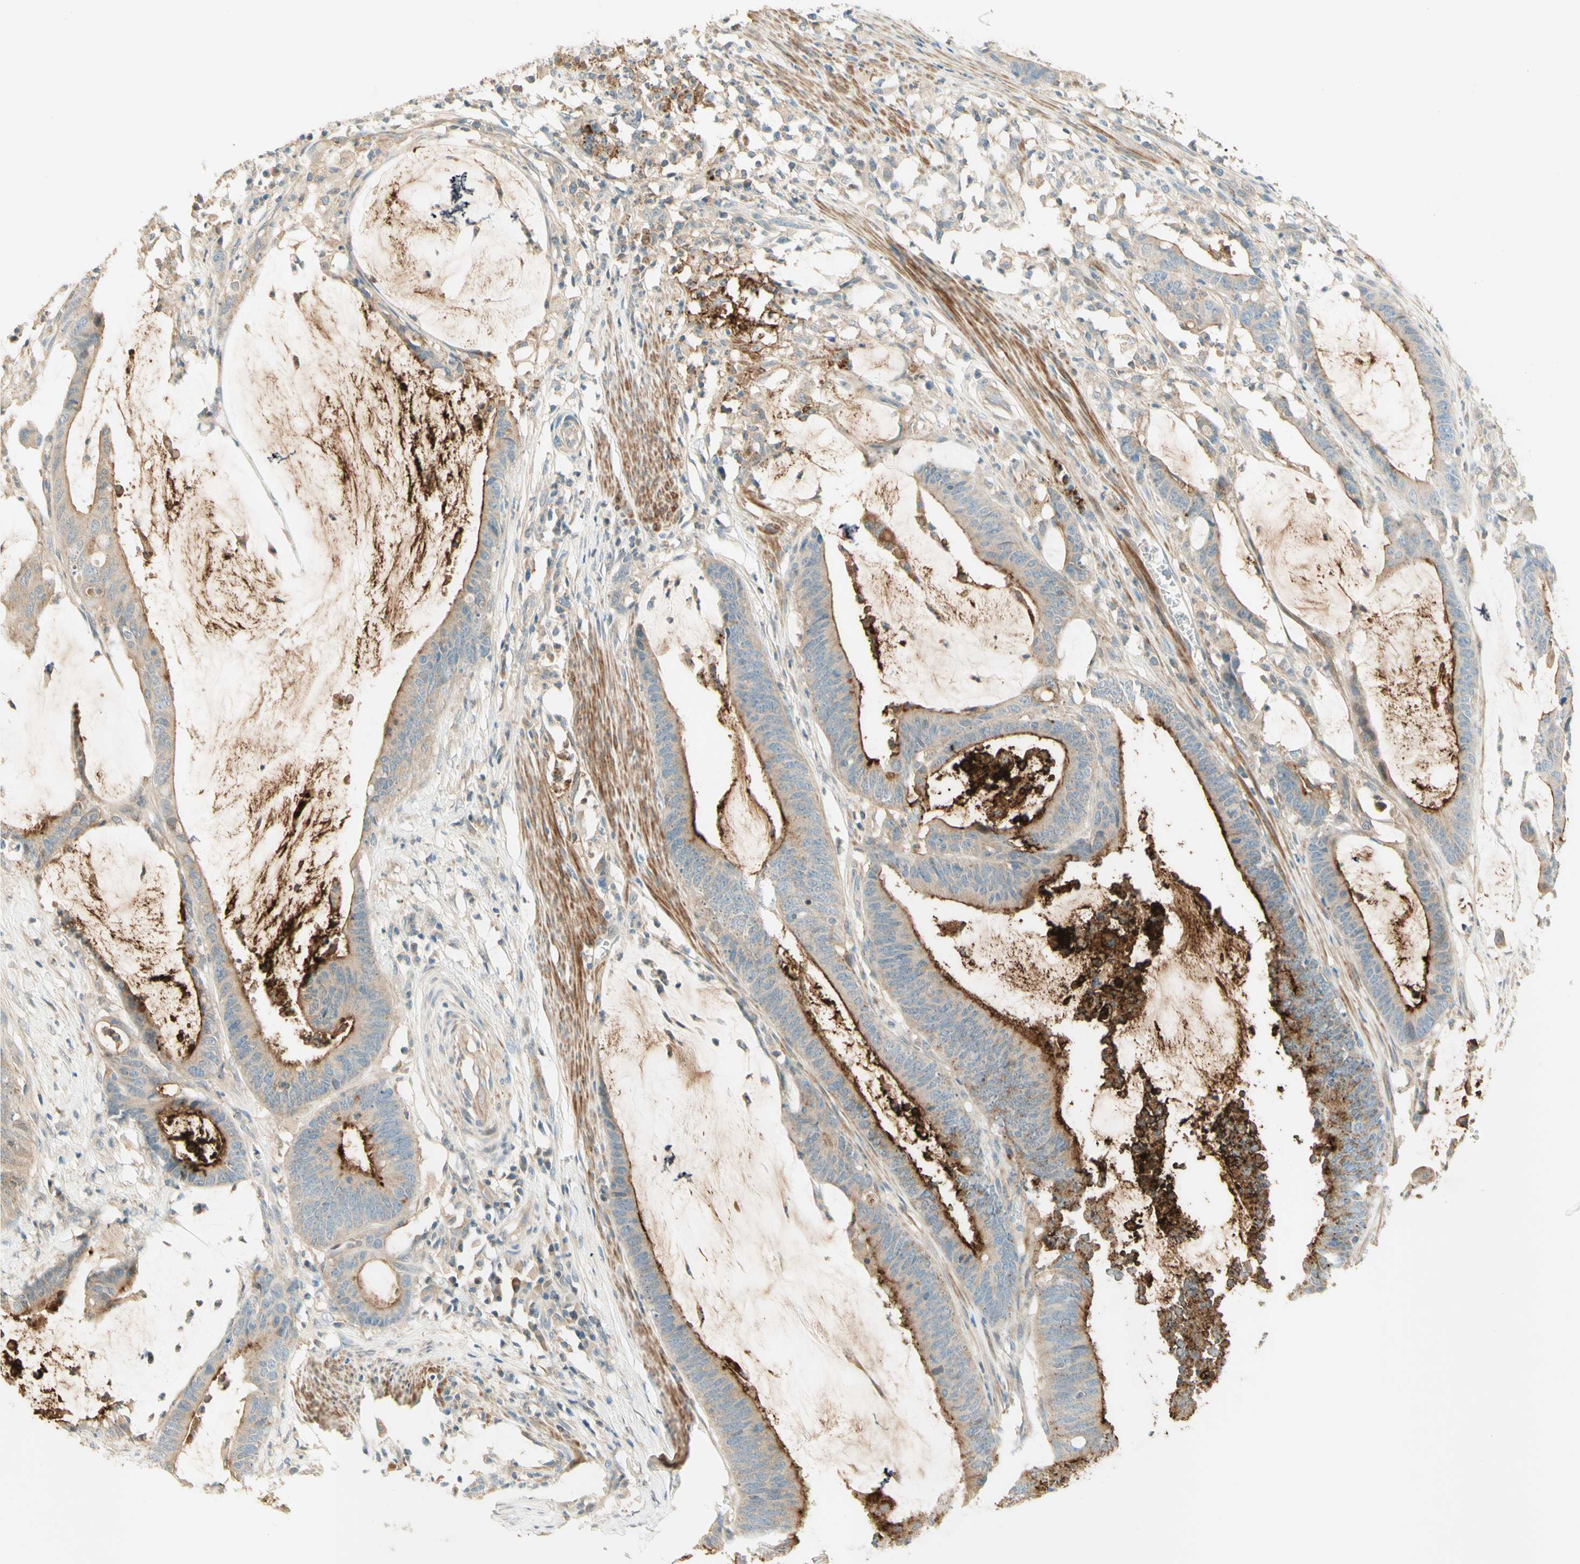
{"staining": {"intensity": "strong", "quantity": "25%-75%", "location": "cytoplasmic/membranous"}, "tissue": "colorectal cancer", "cell_type": "Tumor cells", "image_type": "cancer", "snomed": [{"axis": "morphology", "description": "Adenocarcinoma, NOS"}, {"axis": "topography", "description": "Rectum"}], "caption": "This image displays immunohistochemistry (IHC) staining of colorectal cancer (adenocarcinoma), with high strong cytoplasmic/membranous expression in approximately 25%-75% of tumor cells.", "gene": "PROM1", "patient": {"sex": "female", "age": 66}}